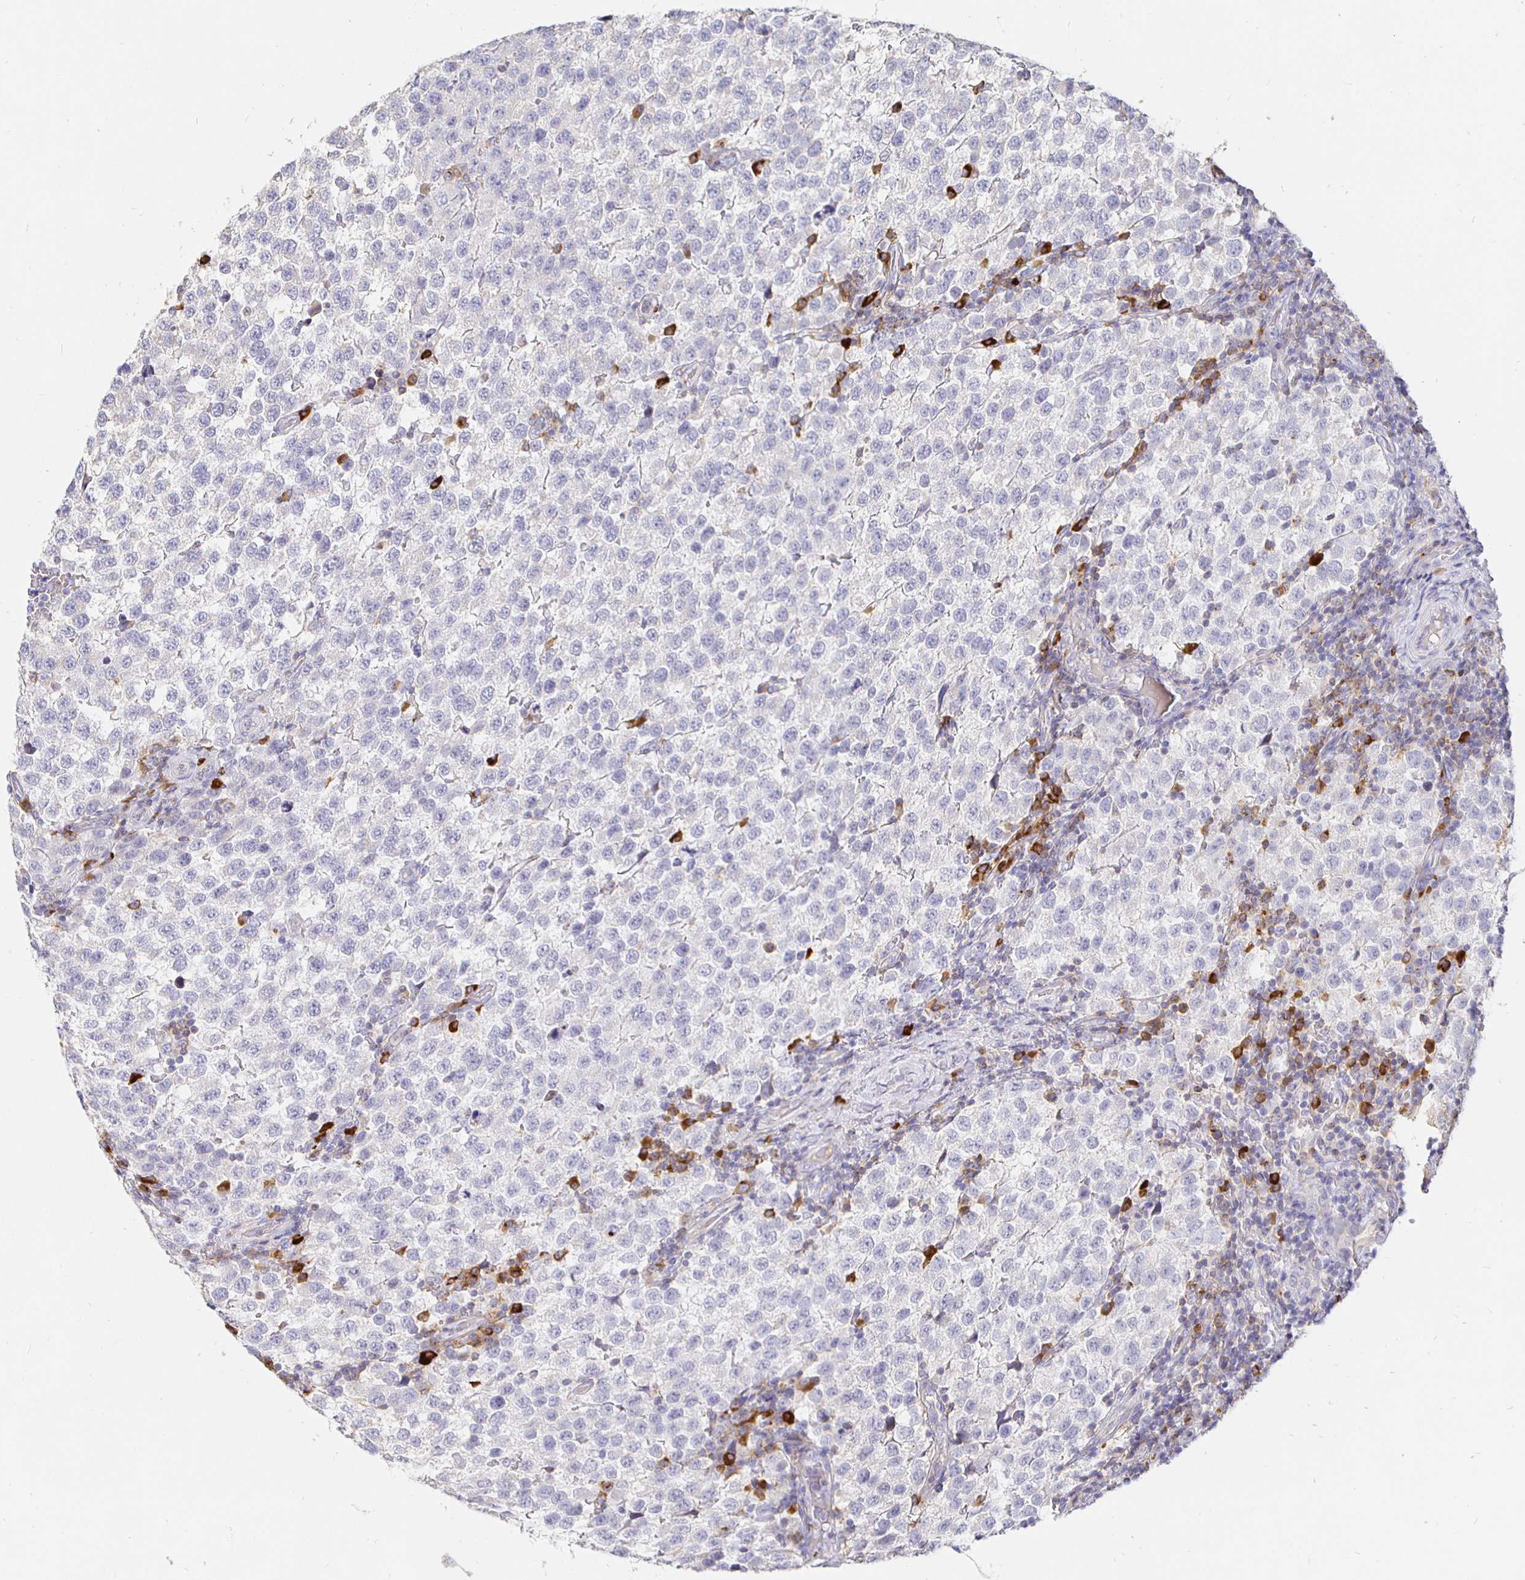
{"staining": {"intensity": "negative", "quantity": "none", "location": "none"}, "tissue": "testis cancer", "cell_type": "Tumor cells", "image_type": "cancer", "snomed": [{"axis": "morphology", "description": "Seminoma, NOS"}, {"axis": "topography", "description": "Testis"}], "caption": "Histopathology image shows no protein staining in tumor cells of seminoma (testis) tissue.", "gene": "CXCR3", "patient": {"sex": "male", "age": 34}}